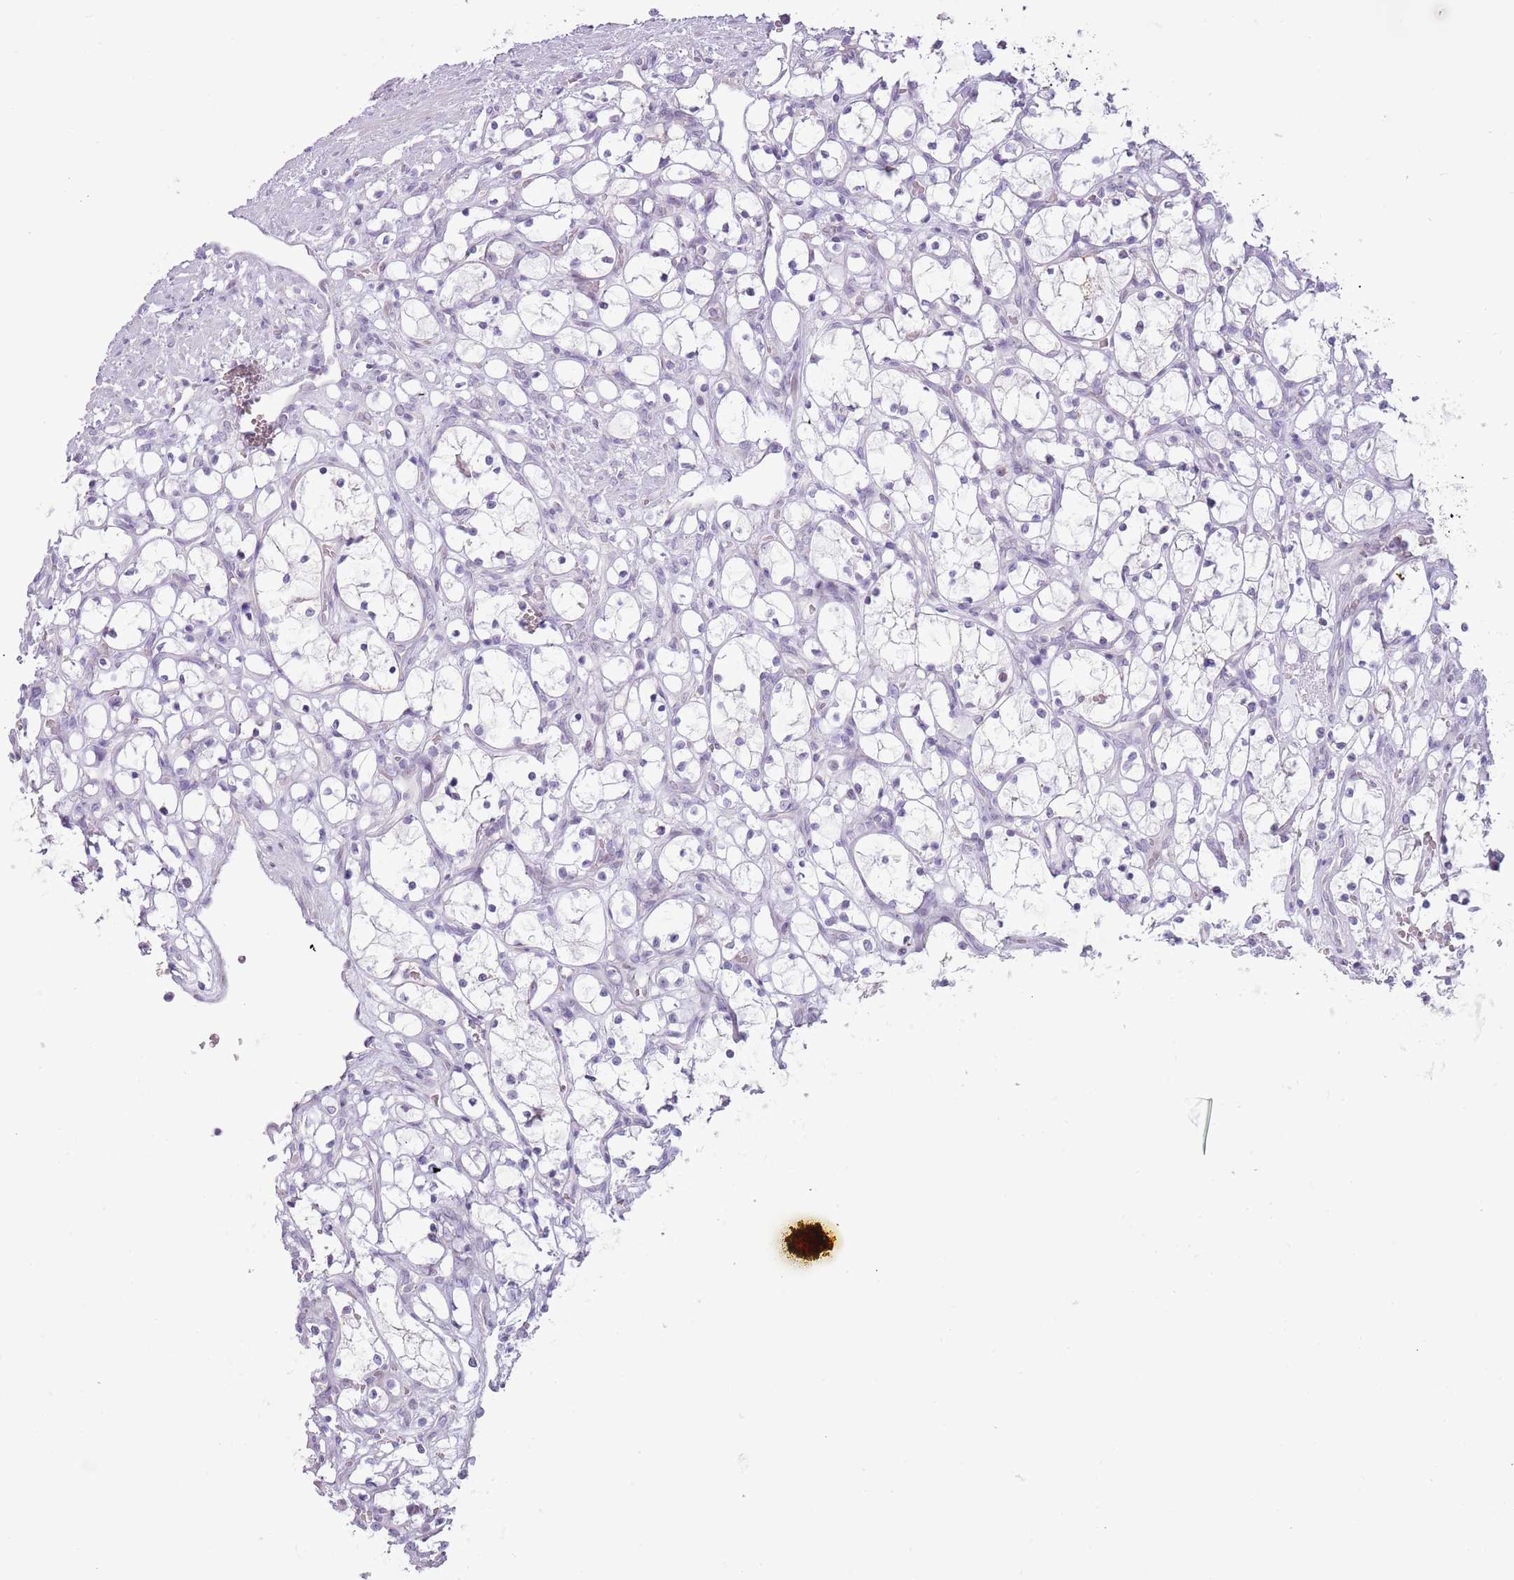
{"staining": {"intensity": "negative", "quantity": "none", "location": "none"}, "tissue": "renal cancer", "cell_type": "Tumor cells", "image_type": "cancer", "snomed": [{"axis": "morphology", "description": "Adenocarcinoma, NOS"}, {"axis": "topography", "description": "Kidney"}], "caption": "Renal cancer stained for a protein using IHC demonstrates no expression tumor cells.", "gene": "MLLT11", "patient": {"sex": "female", "age": 69}}